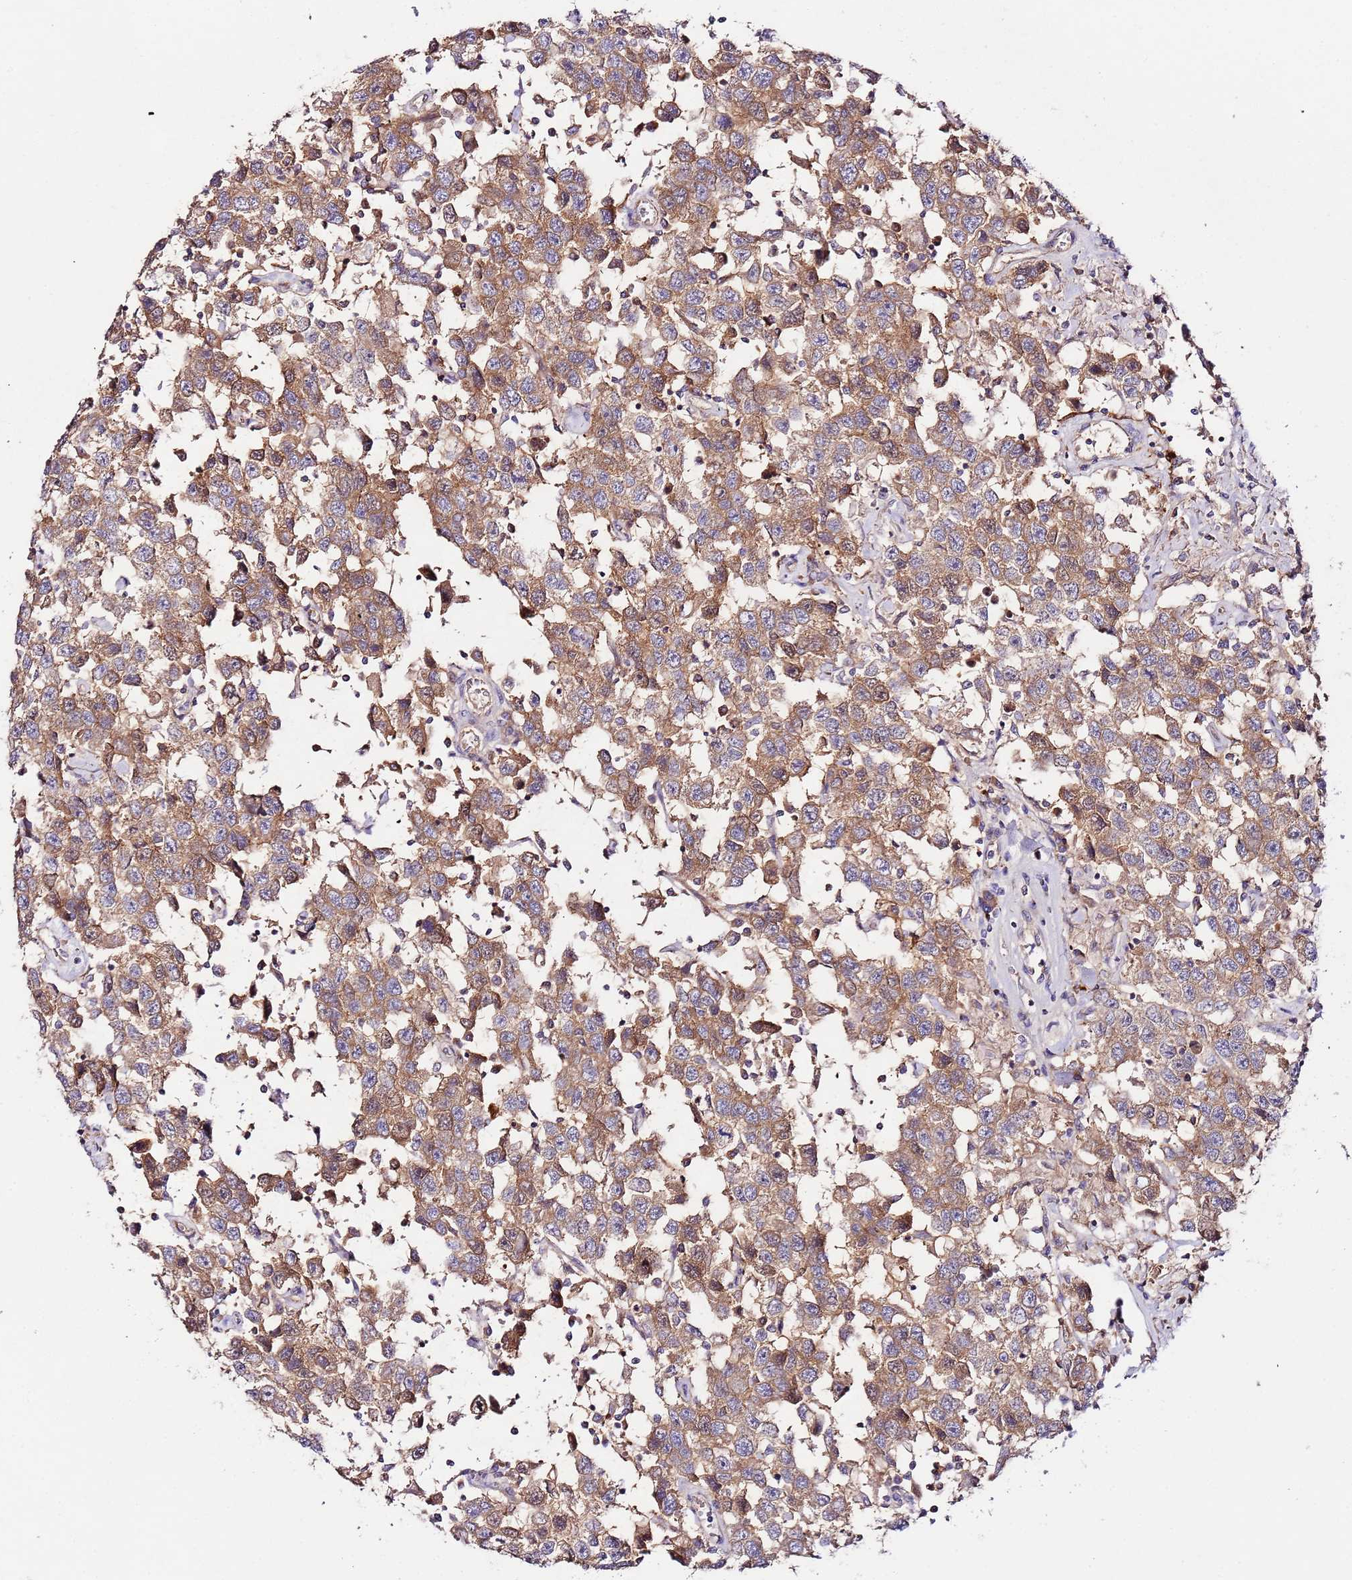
{"staining": {"intensity": "moderate", "quantity": ">75%", "location": "cytoplasmic/membranous"}, "tissue": "testis cancer", "cell_type": "Tumor cells", "image_type": "cancer", "snomed": [{"axis": "morphology", "description": "Seminoma, NOS"}, {"axis": "topography", "description": "Testis"}], "caption": "This is an image of IHC staining of testis cancer, which shows moderate expression in the cytoplasmic/membranous of tumor cells.", "gene": "FLVCR1", "patient": {"sex": "male", "age": 41}}